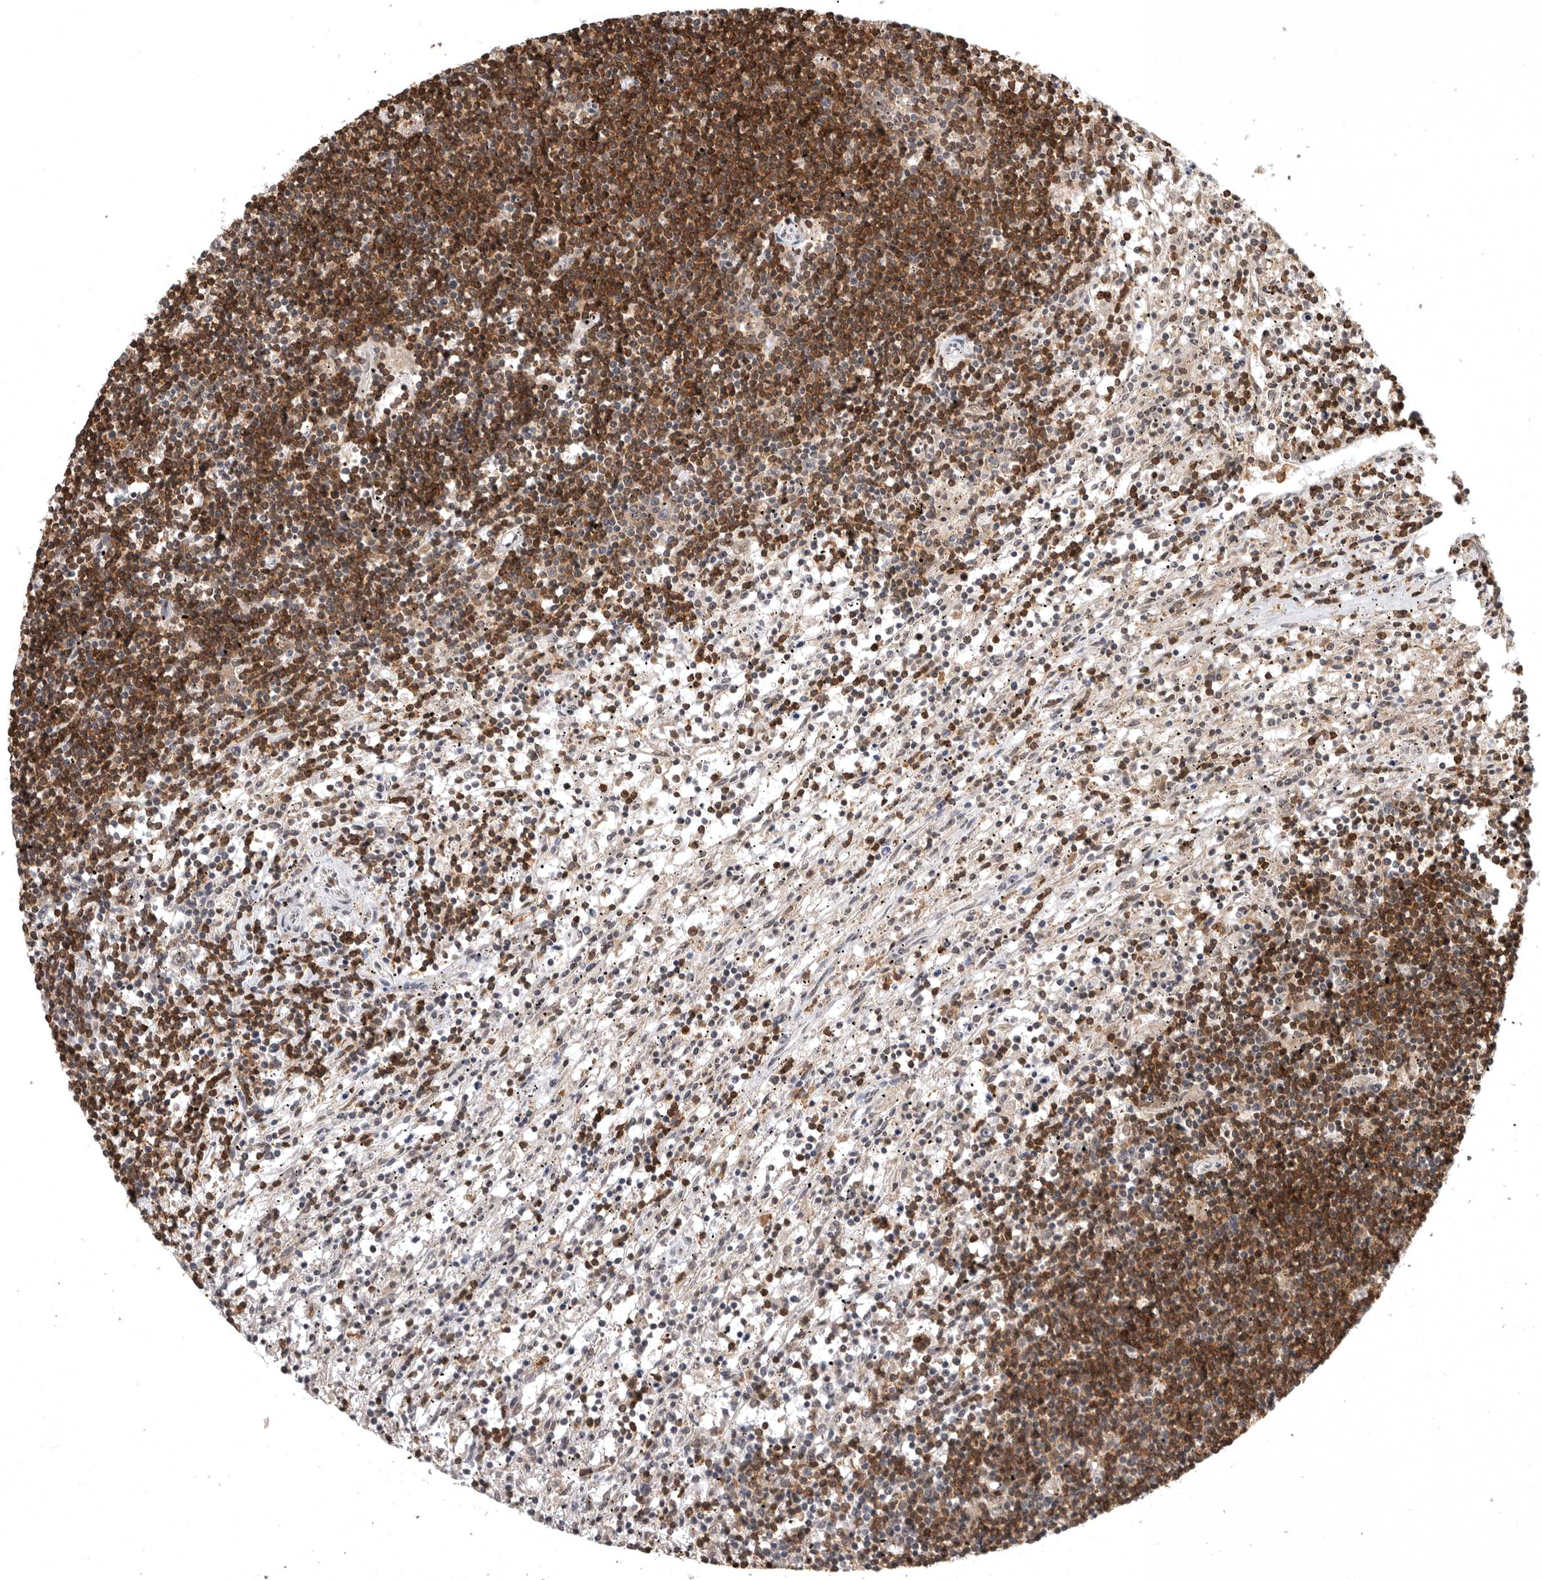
{"staining": {"intensity": "moderate", "quantity": ">75%", "location": "cytoplasmic/membranous"}, "tissue": "lymphoma", "cell_type": "Tumor cells", "image_type": "cancer", "snomed": [{"axis": "morphology", "description": "Malignant lymphoma, non-Hodgkin's type, Low grade"}, {"axis": "topography", "description": "Spleen"}], "caption": "Immunohistochemistry (IHC) (DAB) staining of human lymphoma shows moderate cytoplasmic/membranous protein expression in about >75% of tumor cells. Nuclei are stained in blue.", "gene": "CBLL1", "patient": {"sex": "male", "age": 76}}